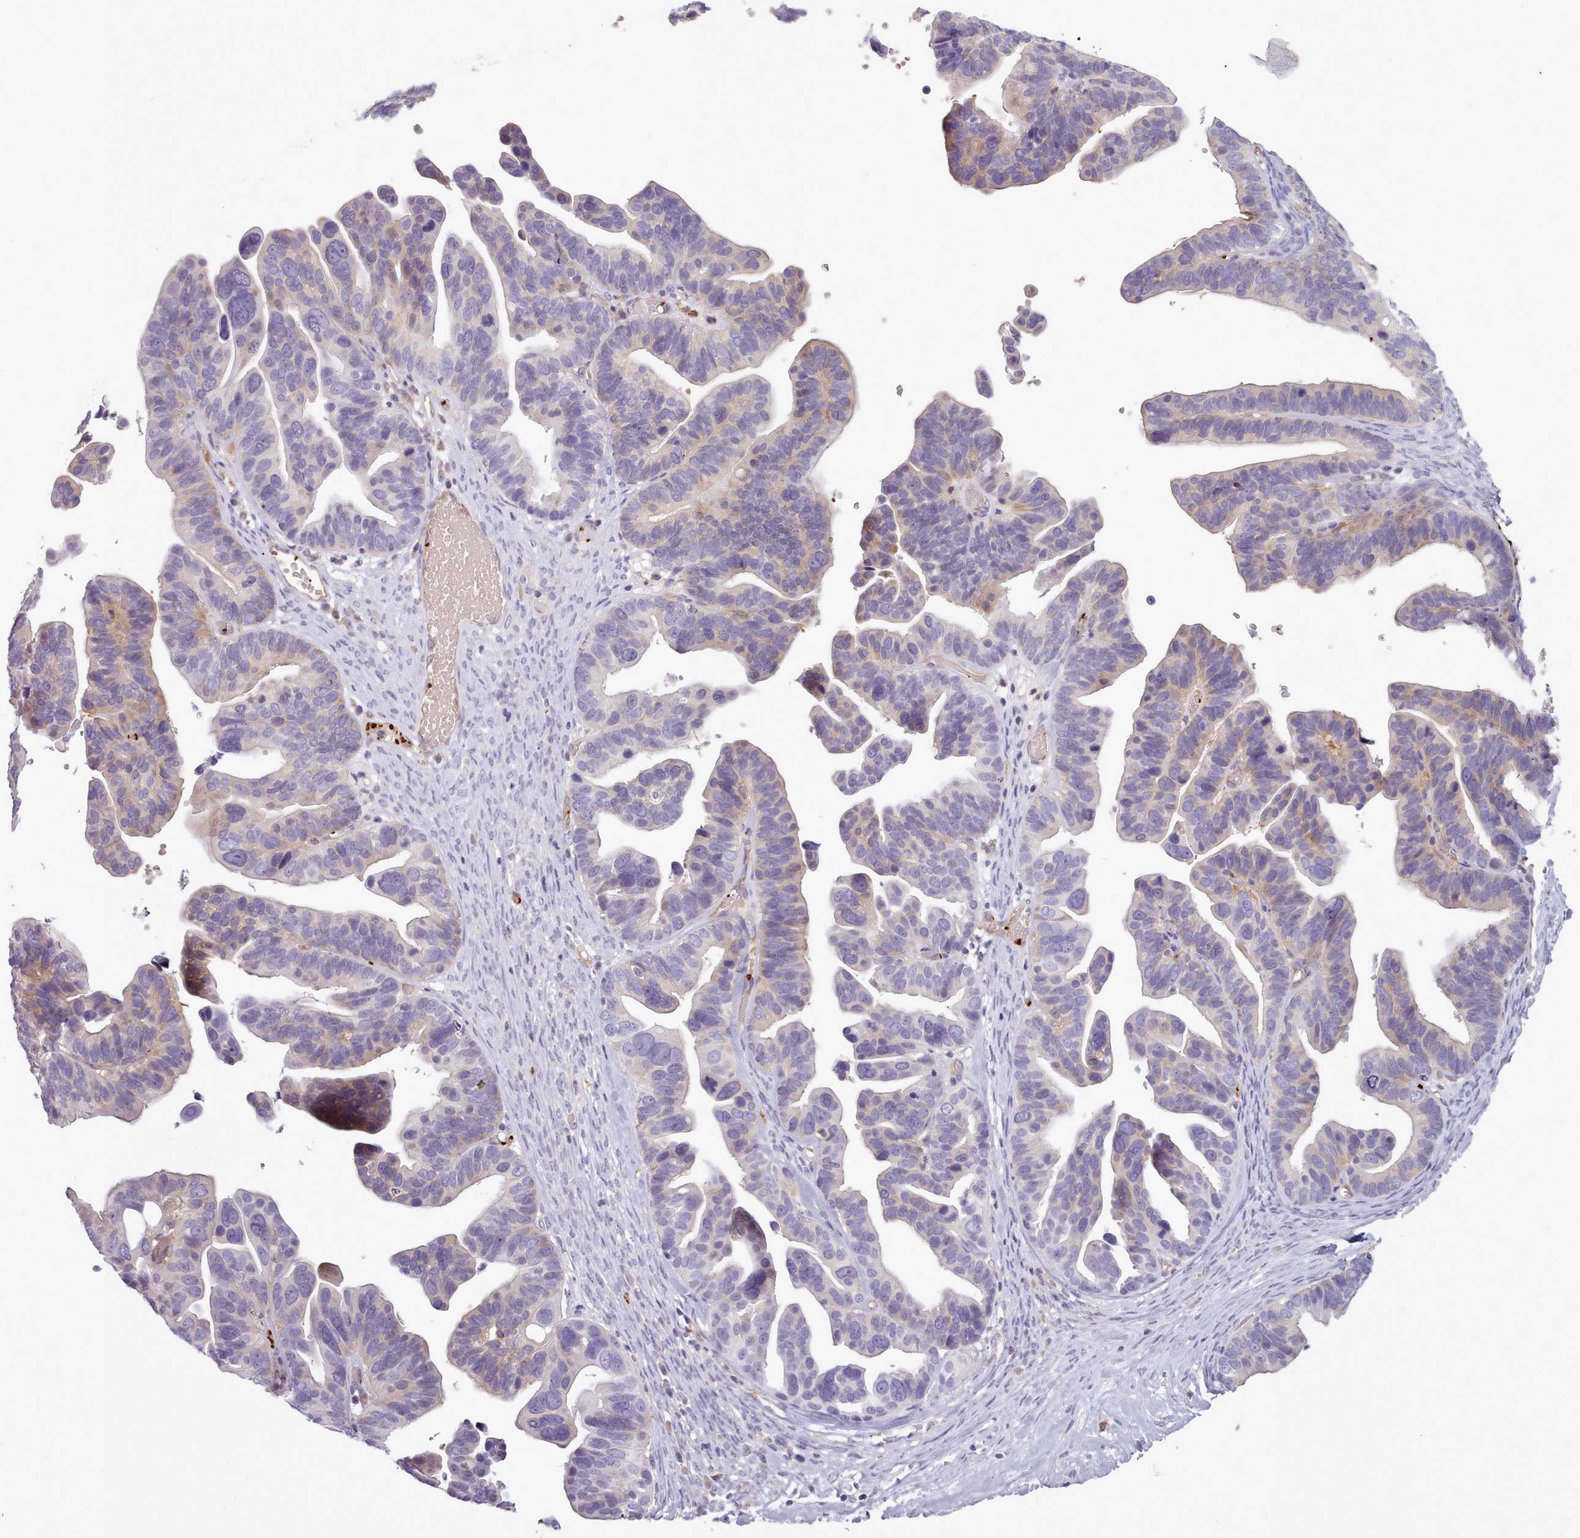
{"staining": {"intensity": "weak", "quantity": "<25%", "location": "cytoplasmic/membranous"}, "tissue": "ovarian cancer", "cell_type": "Tumor cells", "image_type": "cancer", "snomed": [{"axis": "morphology", "description": "Cystadenocarcinoma, serous, NOS"}, {"axis": "topography", "description": "Ovary"}], "caption": "IHC of human ovarian serous cystadenocarcinoma shows no staining in tumor cells.", "gene": "NDST2", "patient": {"sex": "female", "age": 56}}